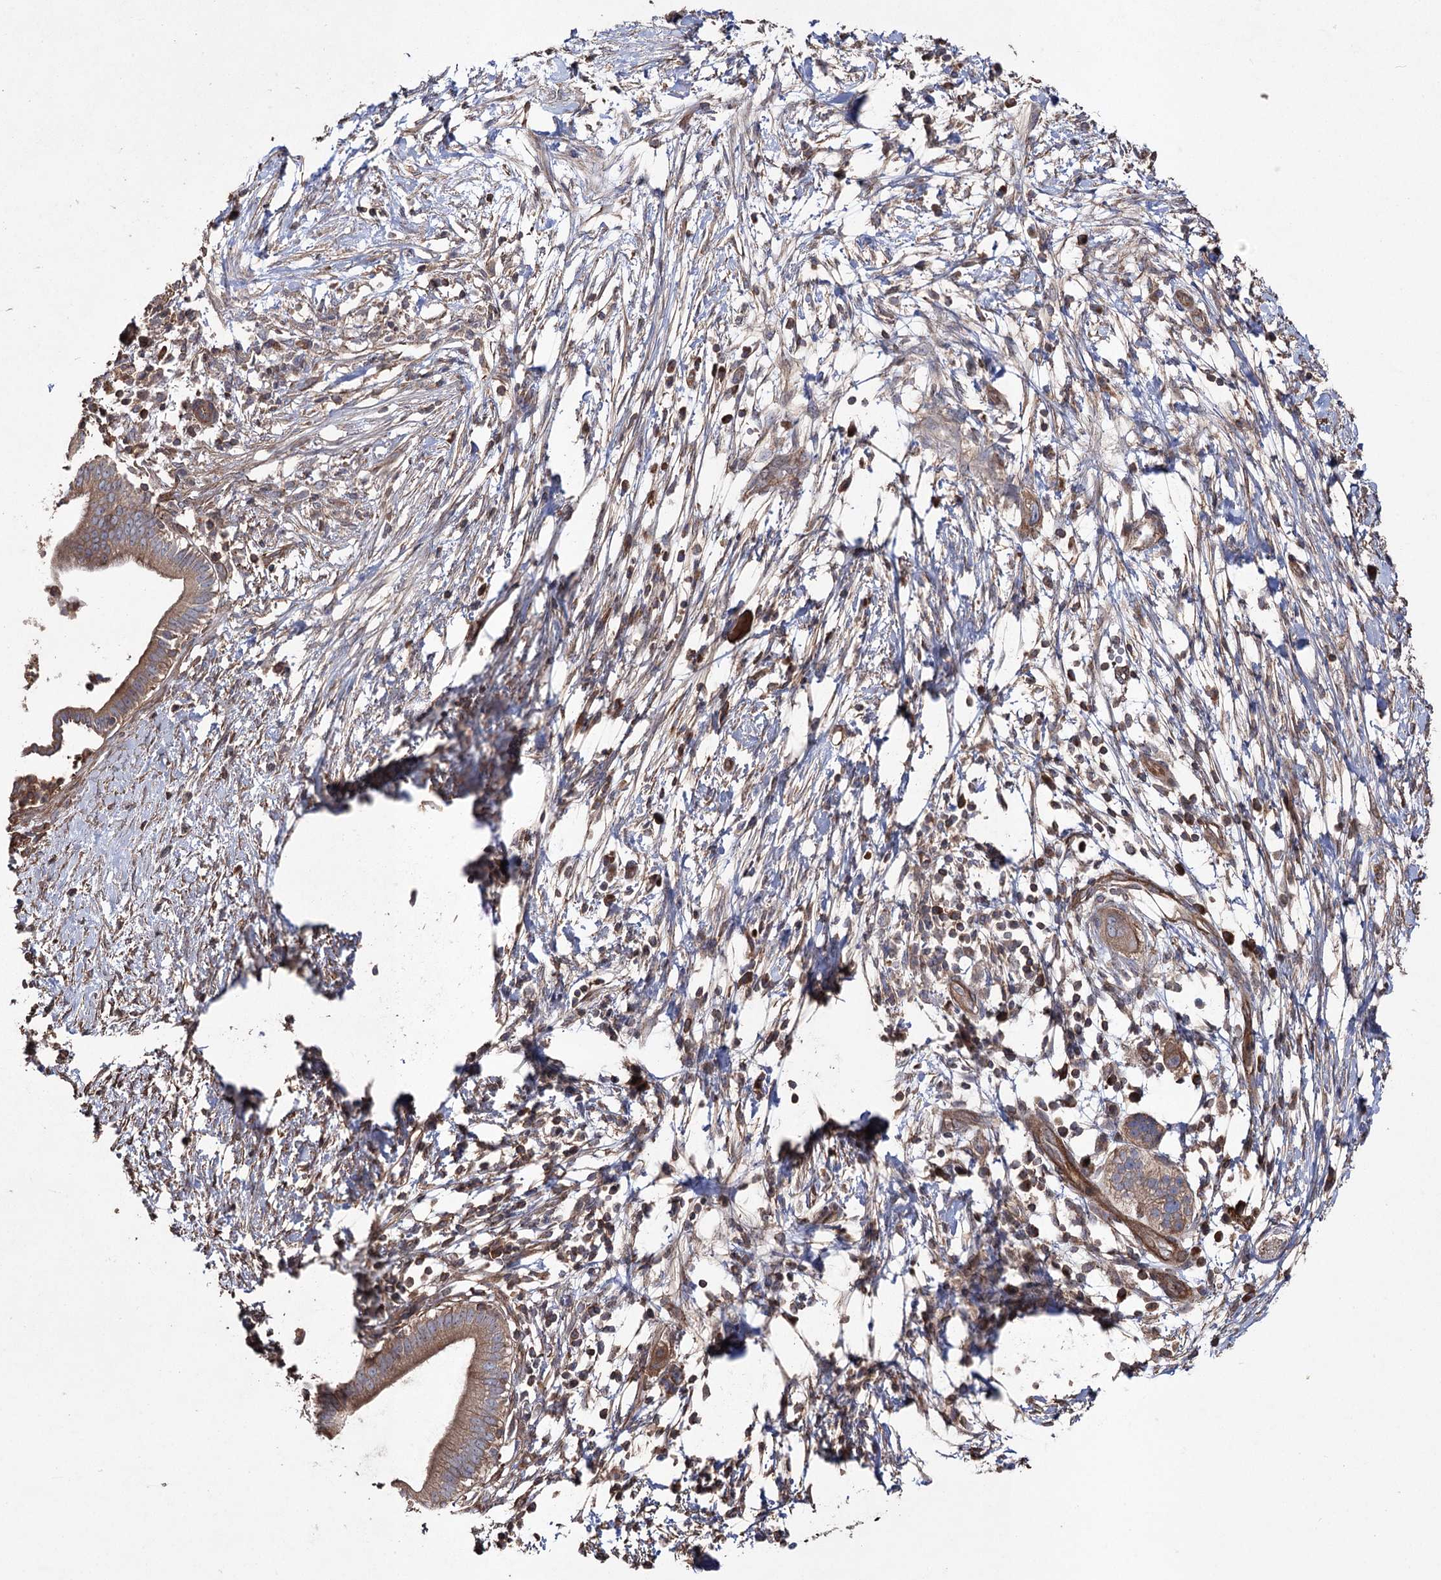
{"staining": {"intensity": "weak", "quantity": ">75%", "location": "cytoplasmic/membranous"}, "tissue": "pancreatic cancer", "cell_type": "Tumor cells", "image_type": "cancer", "snomed": [{"axis": "morphology", "description": "Adenocarcinoma, NOS"}, {"axis": "topography", "description": "Pancreas"}], "caption": "Immunohistochemical staining of pancreatic cancer (adenocarcinoma) displays weak cytoplasmic/membranous protein expression in about >75% of tumor cells.", "gene": "LARS2", "patient": {"sex": "male", "age": 68}}